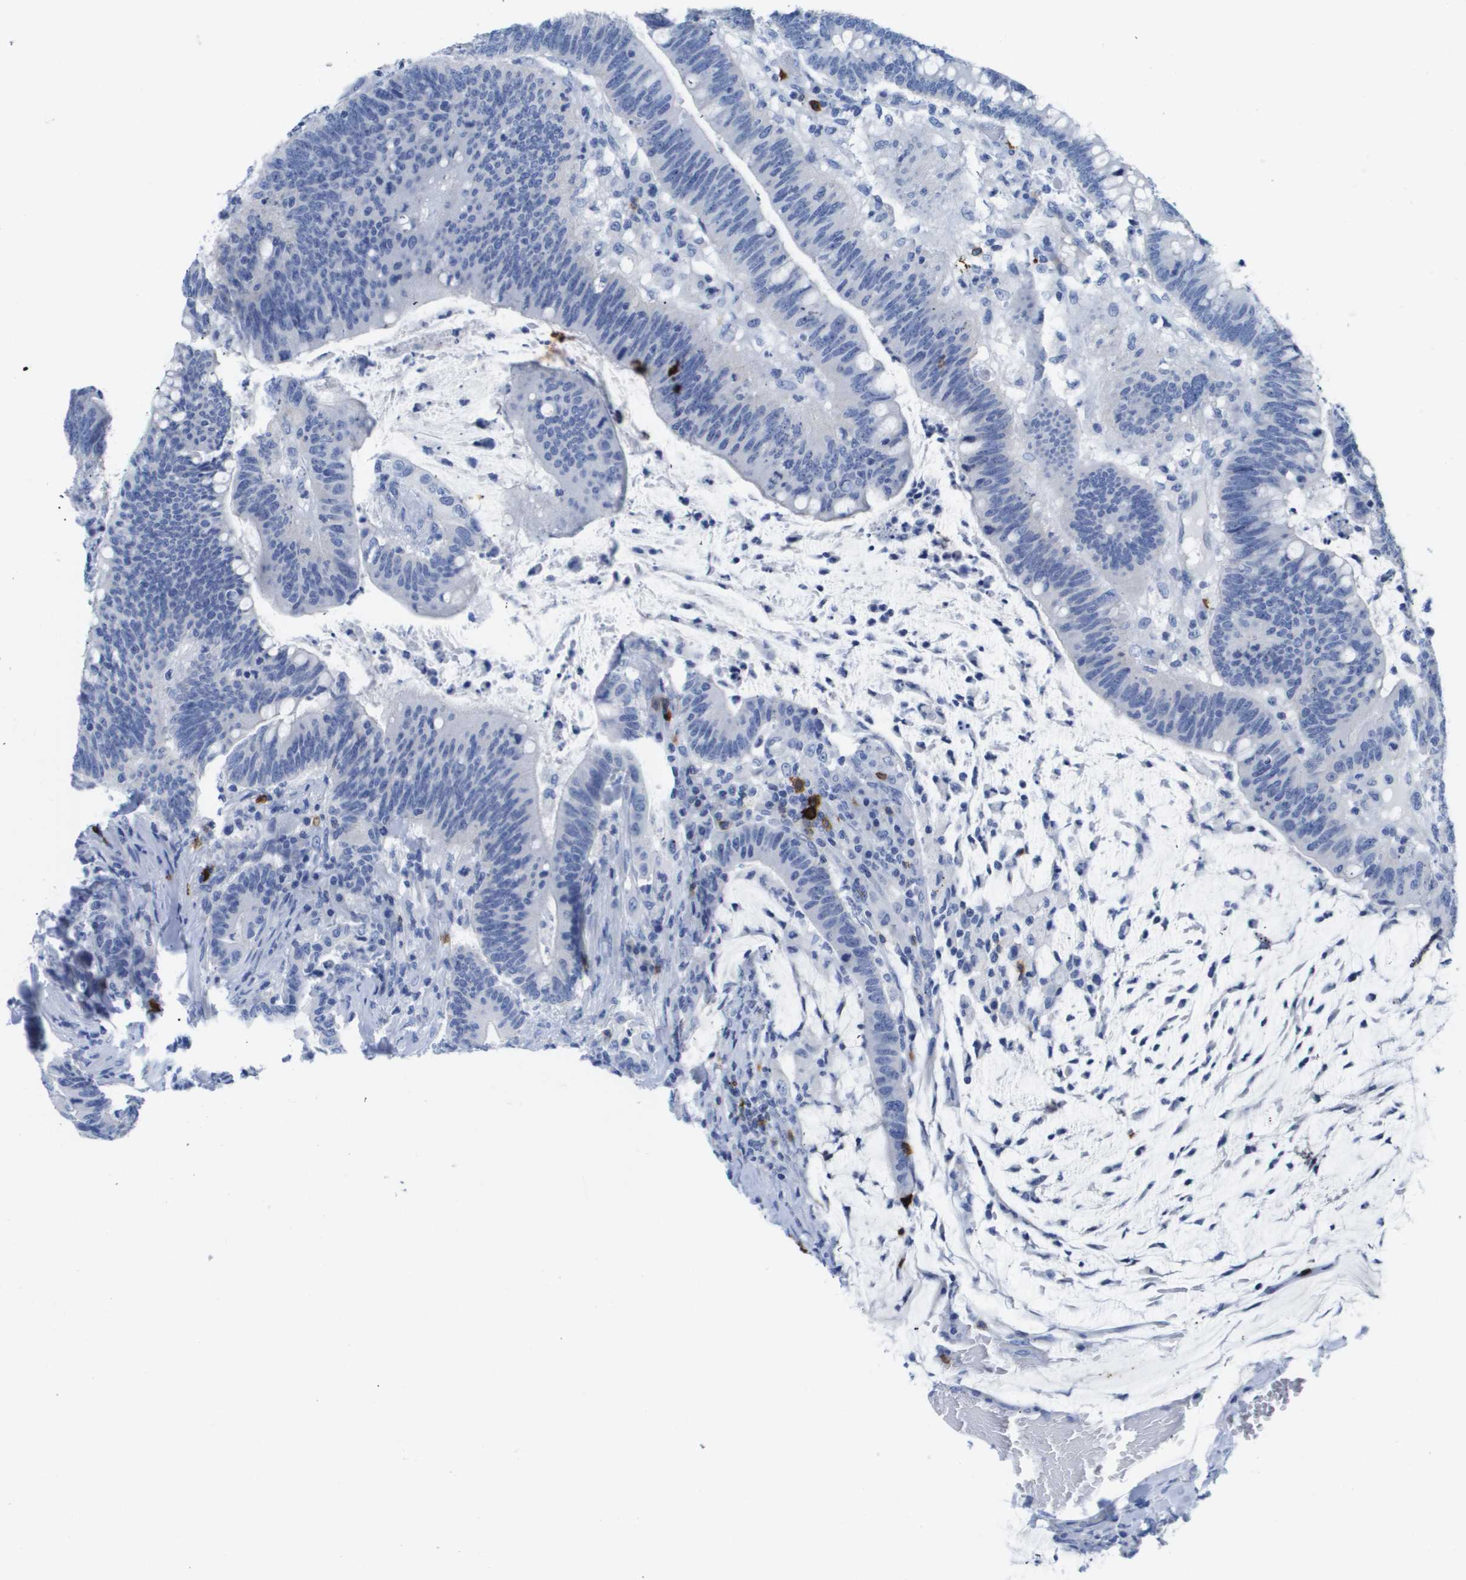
{"staining": {"intensity": "negative", "quantity": "none", "location": "none"}, "tissue": "colorectal cancer", "cell_type": "Tumor cells", "image_type": "cancer", "snomed": [{"axis": "morphology", "description": "Normal tissue, NOS"}, {"axis": "morphology", "description": "Adenocarcinoma, NOS"}, {"axis": "topography", "description": "Colon"}], "caption": "Adenocarcinoma (colorectal) was stained to show a protein in brown. There is no significant staining in tumor cells.", "gene": "MS4A1", "patient": {"sex": "female", "age": 66}}